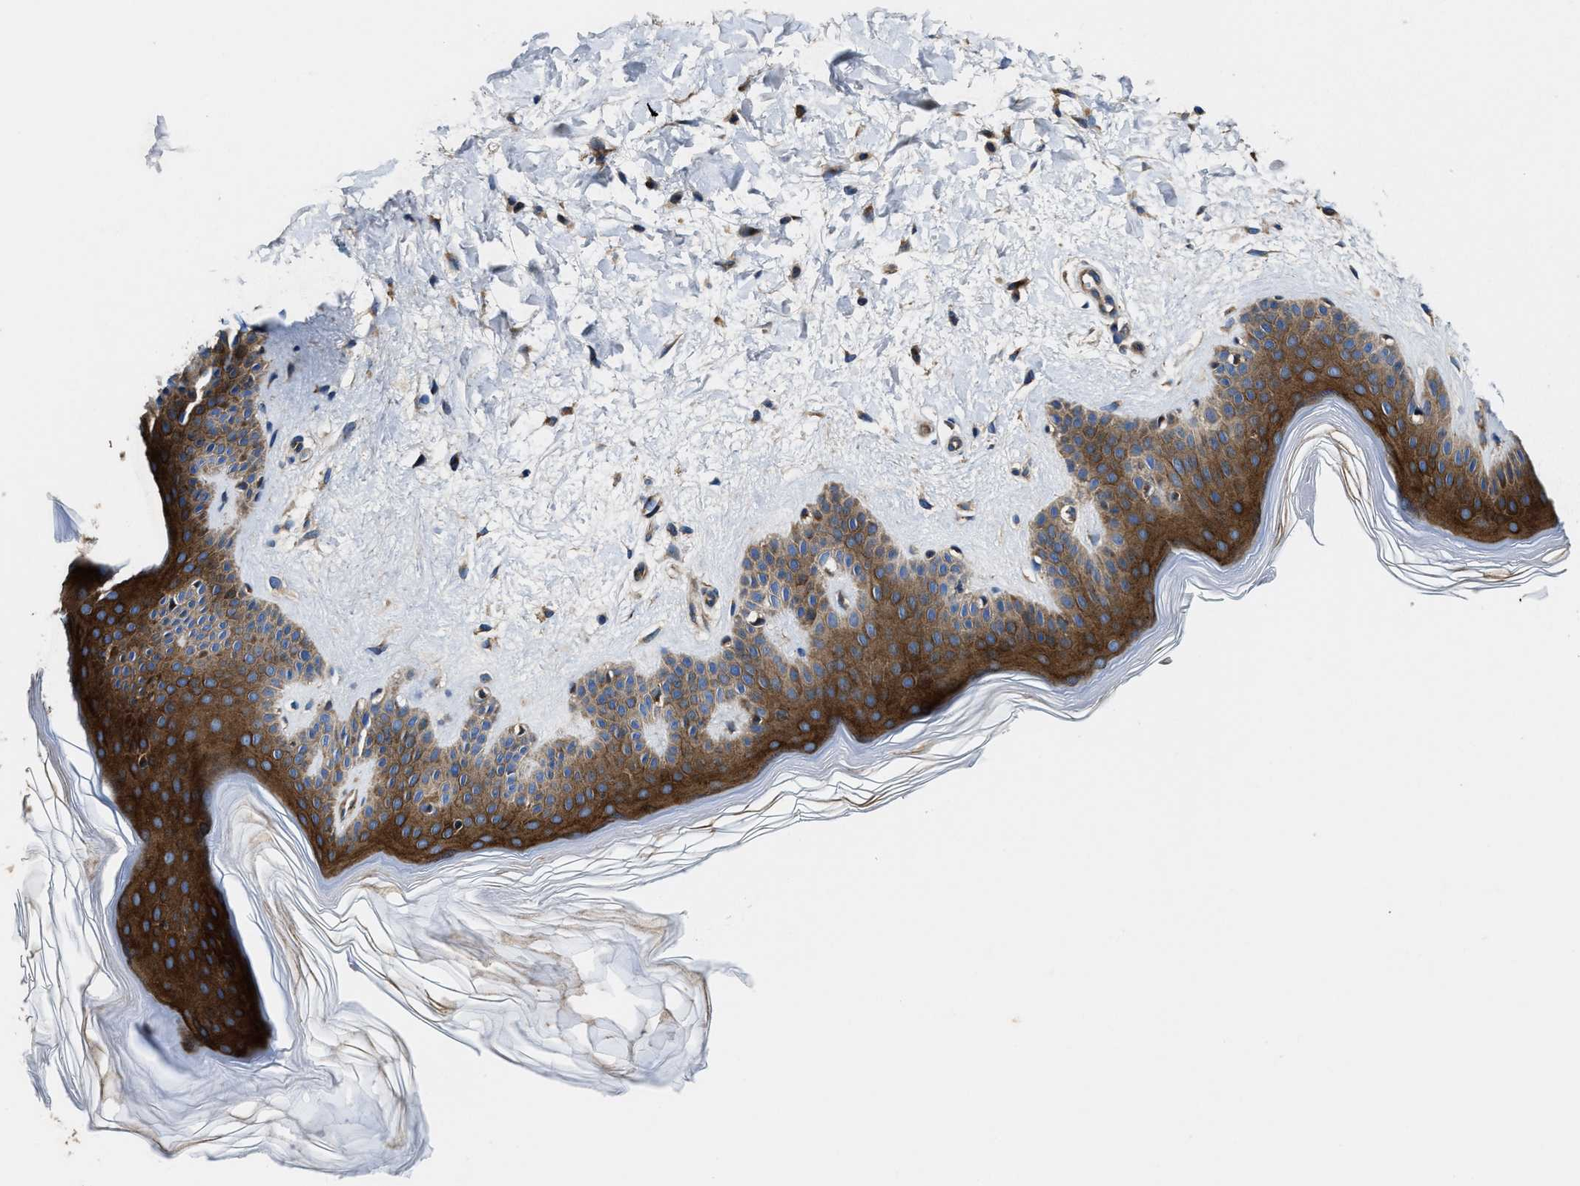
{"staining": {"intensity": "weak", "quantity": ">75%", "location": "cytoplasmic/membranous"}, "tissue": "skin", "cell_type": "Fibroblasts", "image_type": "normal", "snomed": [{"axis": "morphology", "description": "Normal tissue, NOS"}, {"axis": "morphology", "description": "Malignant melanoma, Metastatic site"}, {"axis": "topography", "description": "Skin"}], "caption": "Immunohistochemistry (IHC) of normal human skin exhibits low levels of weak cytoplasmic/membranous positivity in about >75% of fibroblasts. (IHC, brightfield microscopy, high magnification).", "gene": "PTAR1", "patient": {"sex": "male", "age": 41}}